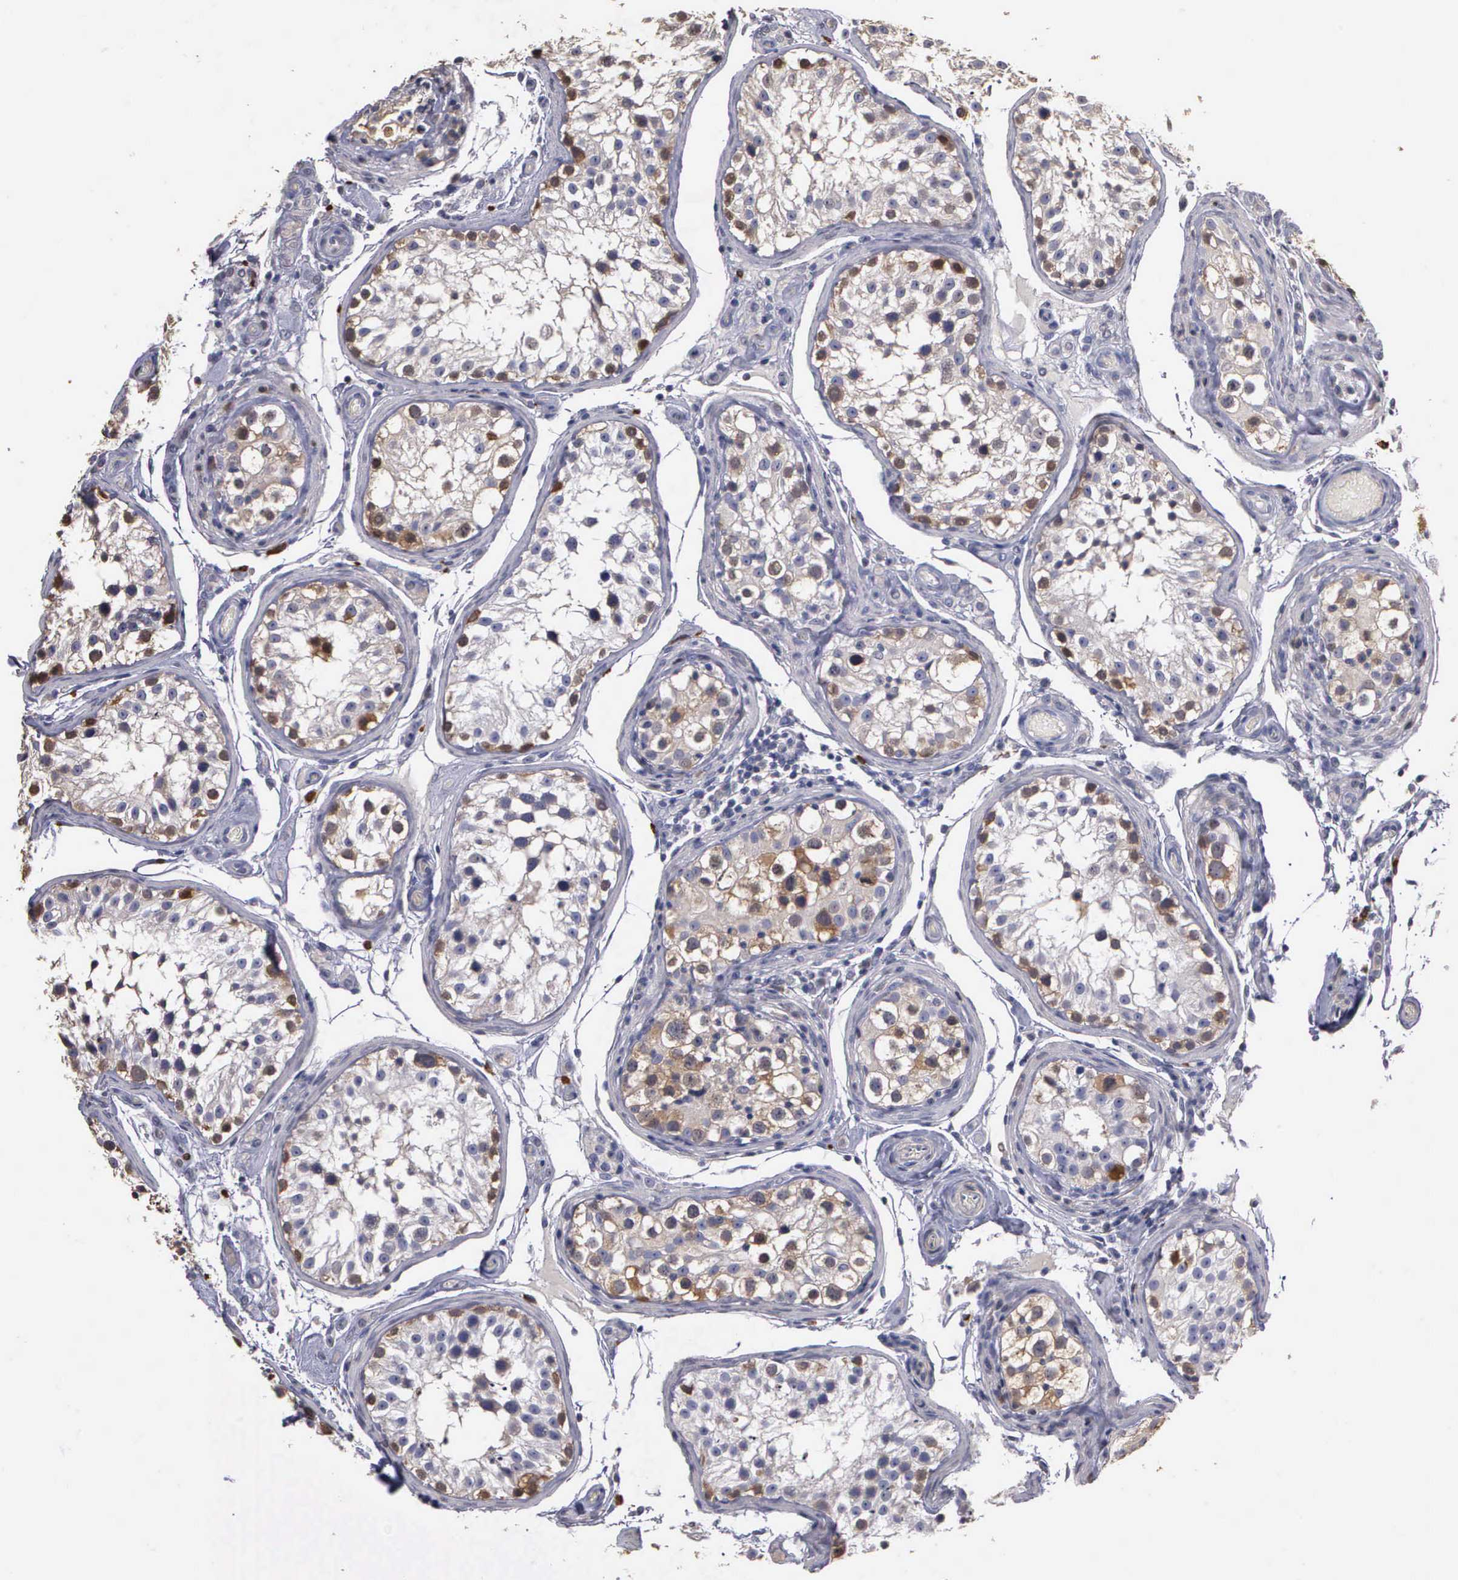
{"staining": {"intensity": "moderate", "quantity": "25%-75%", "location": "cytoplasmic/membranous"}, "tissue": "testis", "cell_type": "Cells in seminiferous ducts", "image_type": "normal", "snomed": [{"axis": "morphology", "description": "Normal tissue, NOS"}, {"axis": "topography", "description": "Testis"}], "caption": "Immunohistochemical staining of benign testis shows moderate cytoplasmic/membranous protein positivity in approximately 25%-75% of cells in seminiferous ducts.", "gene": "ENO3", "patient": {"sex": "male", "age": 24}}